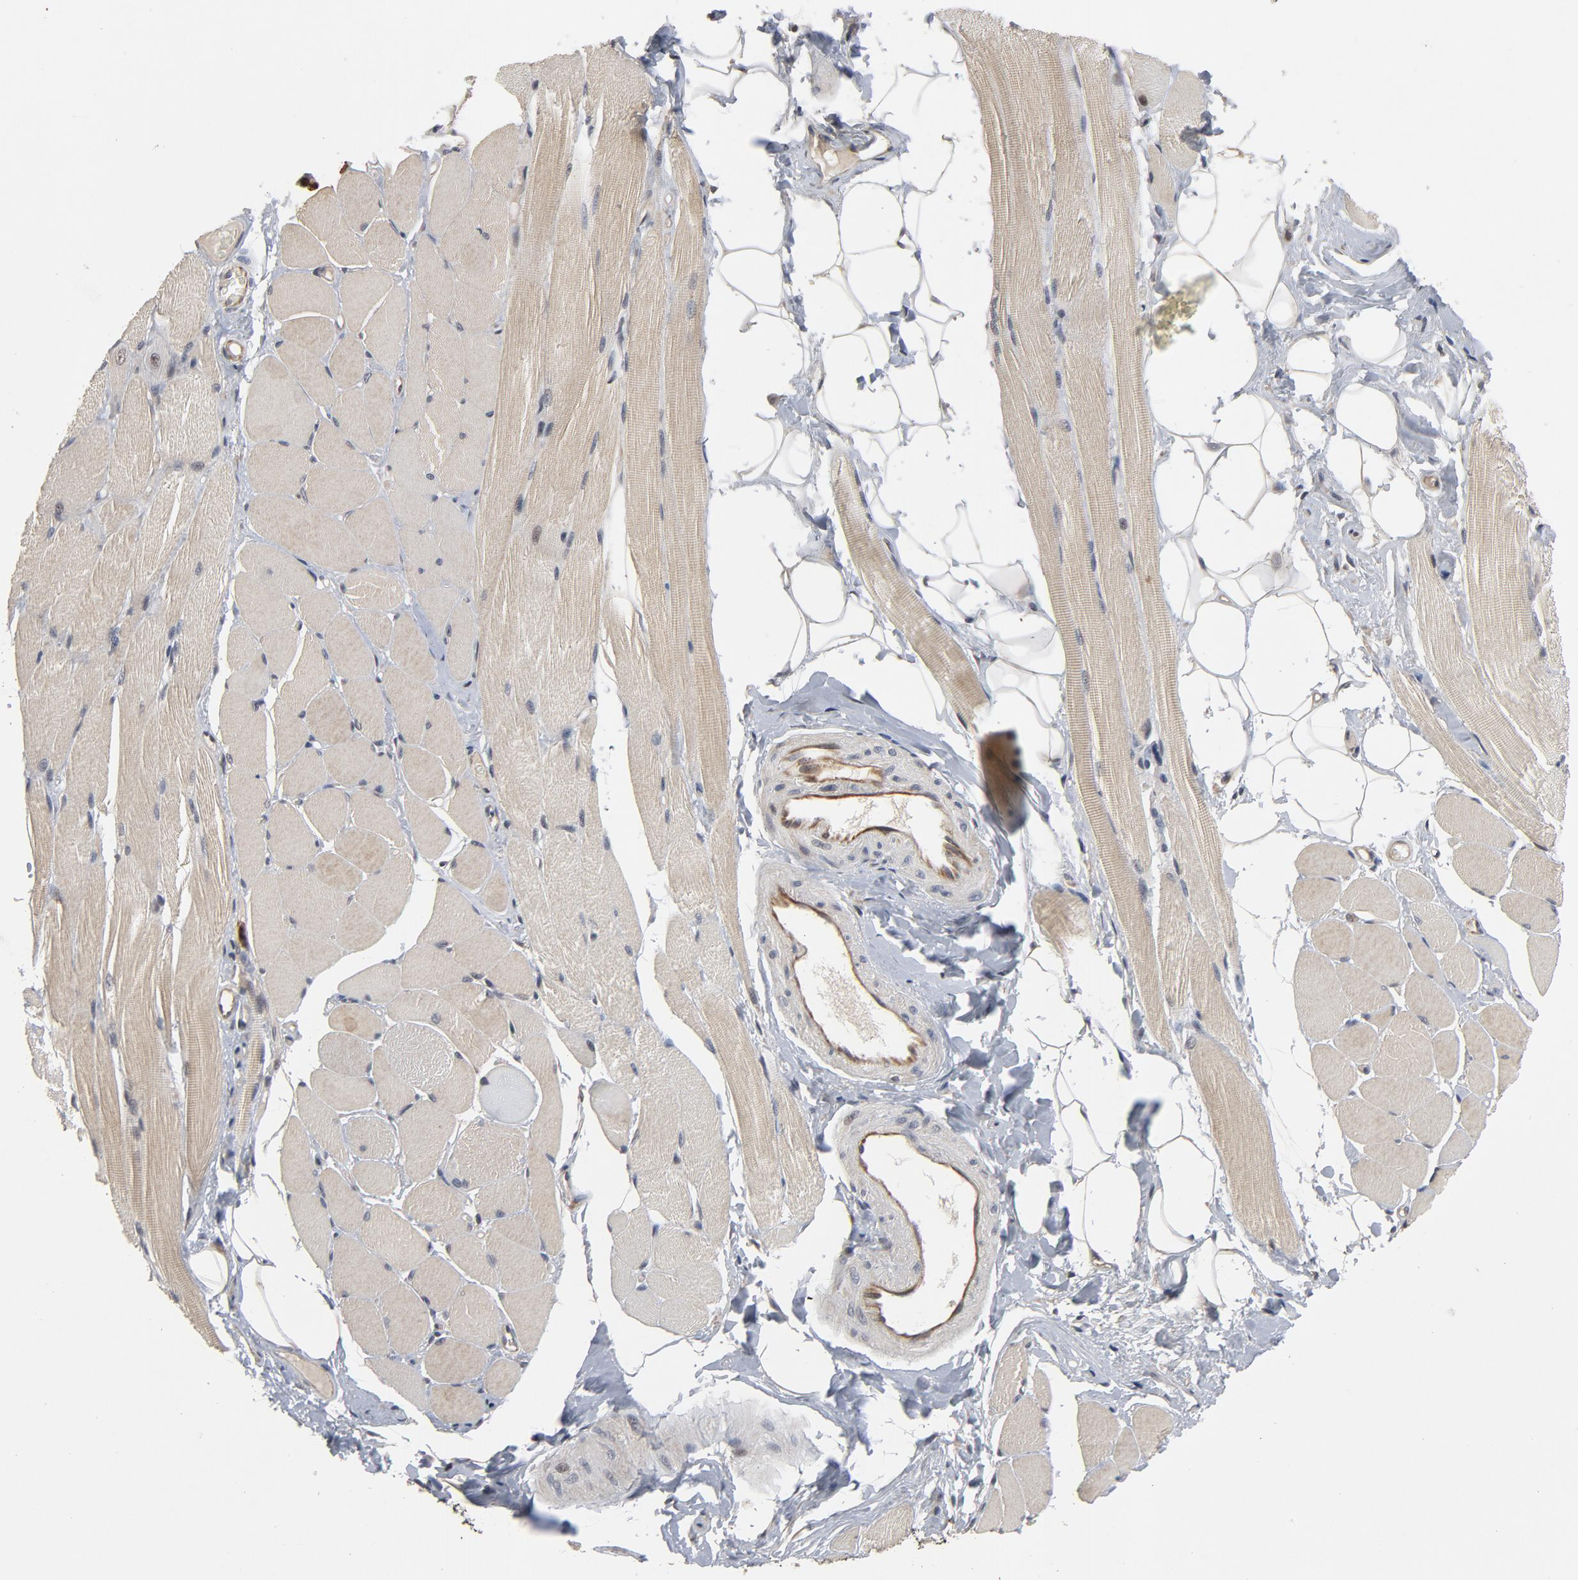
{"staining": {"intensity": "negative", "quantity": "none", "location": "none"}, "tissue": "skeletal muscle", "cell_type": "Myocytes", "image_type": "normal", "snomed": [{"axis": "morphology", "description": "Normal tissue, NOS"}, {"axis": "topography", "description": "Skeletal muscle"}, {"axis": "topography", "description": "Peripheral nerve tissue"}], "caption": "An image of skeletal muscle stained for a protein demonstrates no brown staining in myocytes.", "gene": "RTL5", "patient": {"sex": "female", "age": 84}}